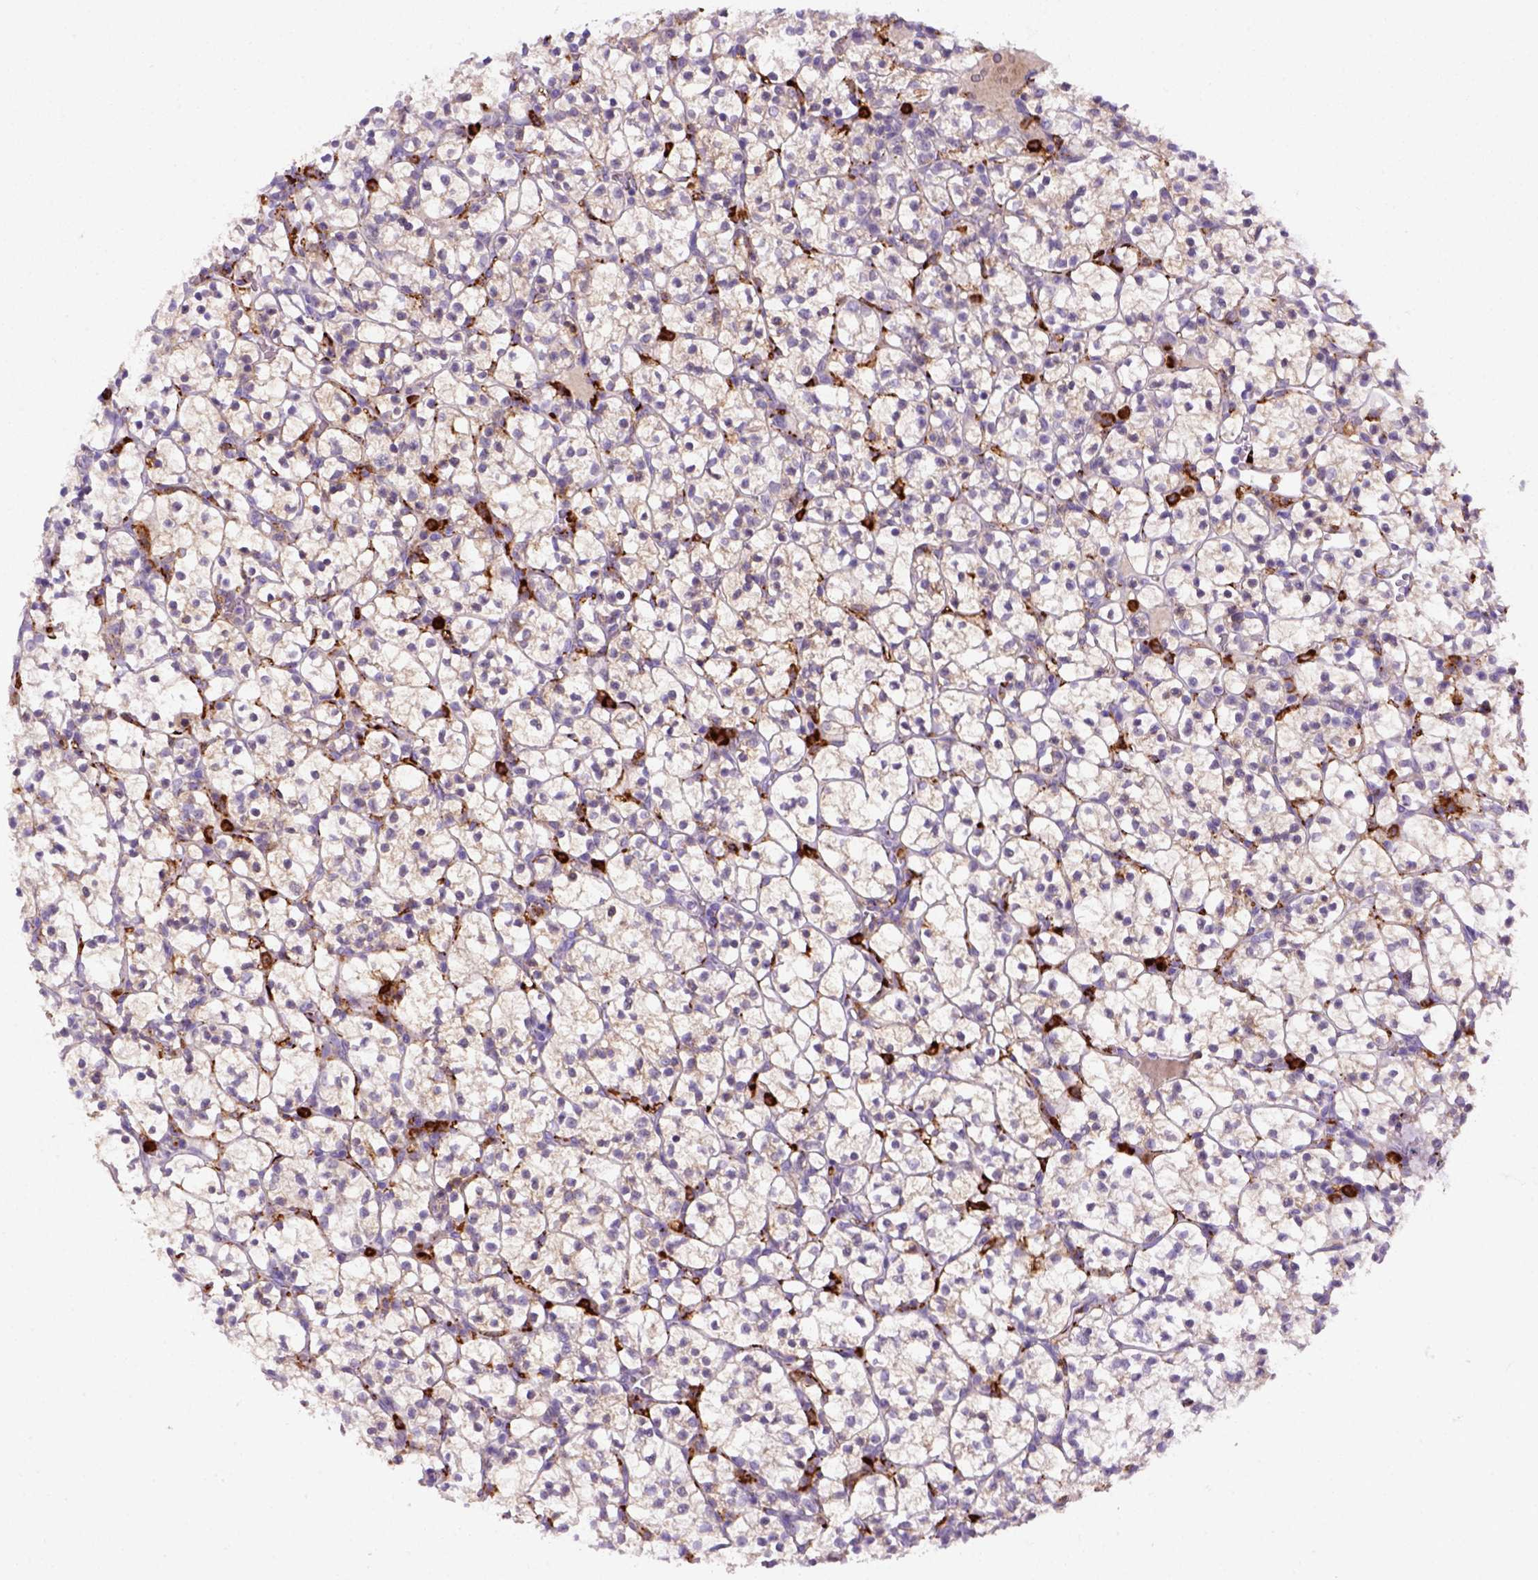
{"staining": {"intensity": "negative", "quantity": "none", "location": "none"}, "tissue": "renal cancer", "cell_type": "Tumor cells", "image_type": "cancer", "snomed": [{"axis": "morphology", "description": "Adenocarcinoma, NOS"}, {"axis": "topography", "description": "Kidney"}], "caption": "Immunohistochemistry (IHC) micrograph of neoplastic tissue: renal cancer stained with DAB (3,3'-diaminobenzidine) shows no significant protein staining in tumor cells.", "gene": "CD14", "patient": {"sex": "female", "age": 89}}